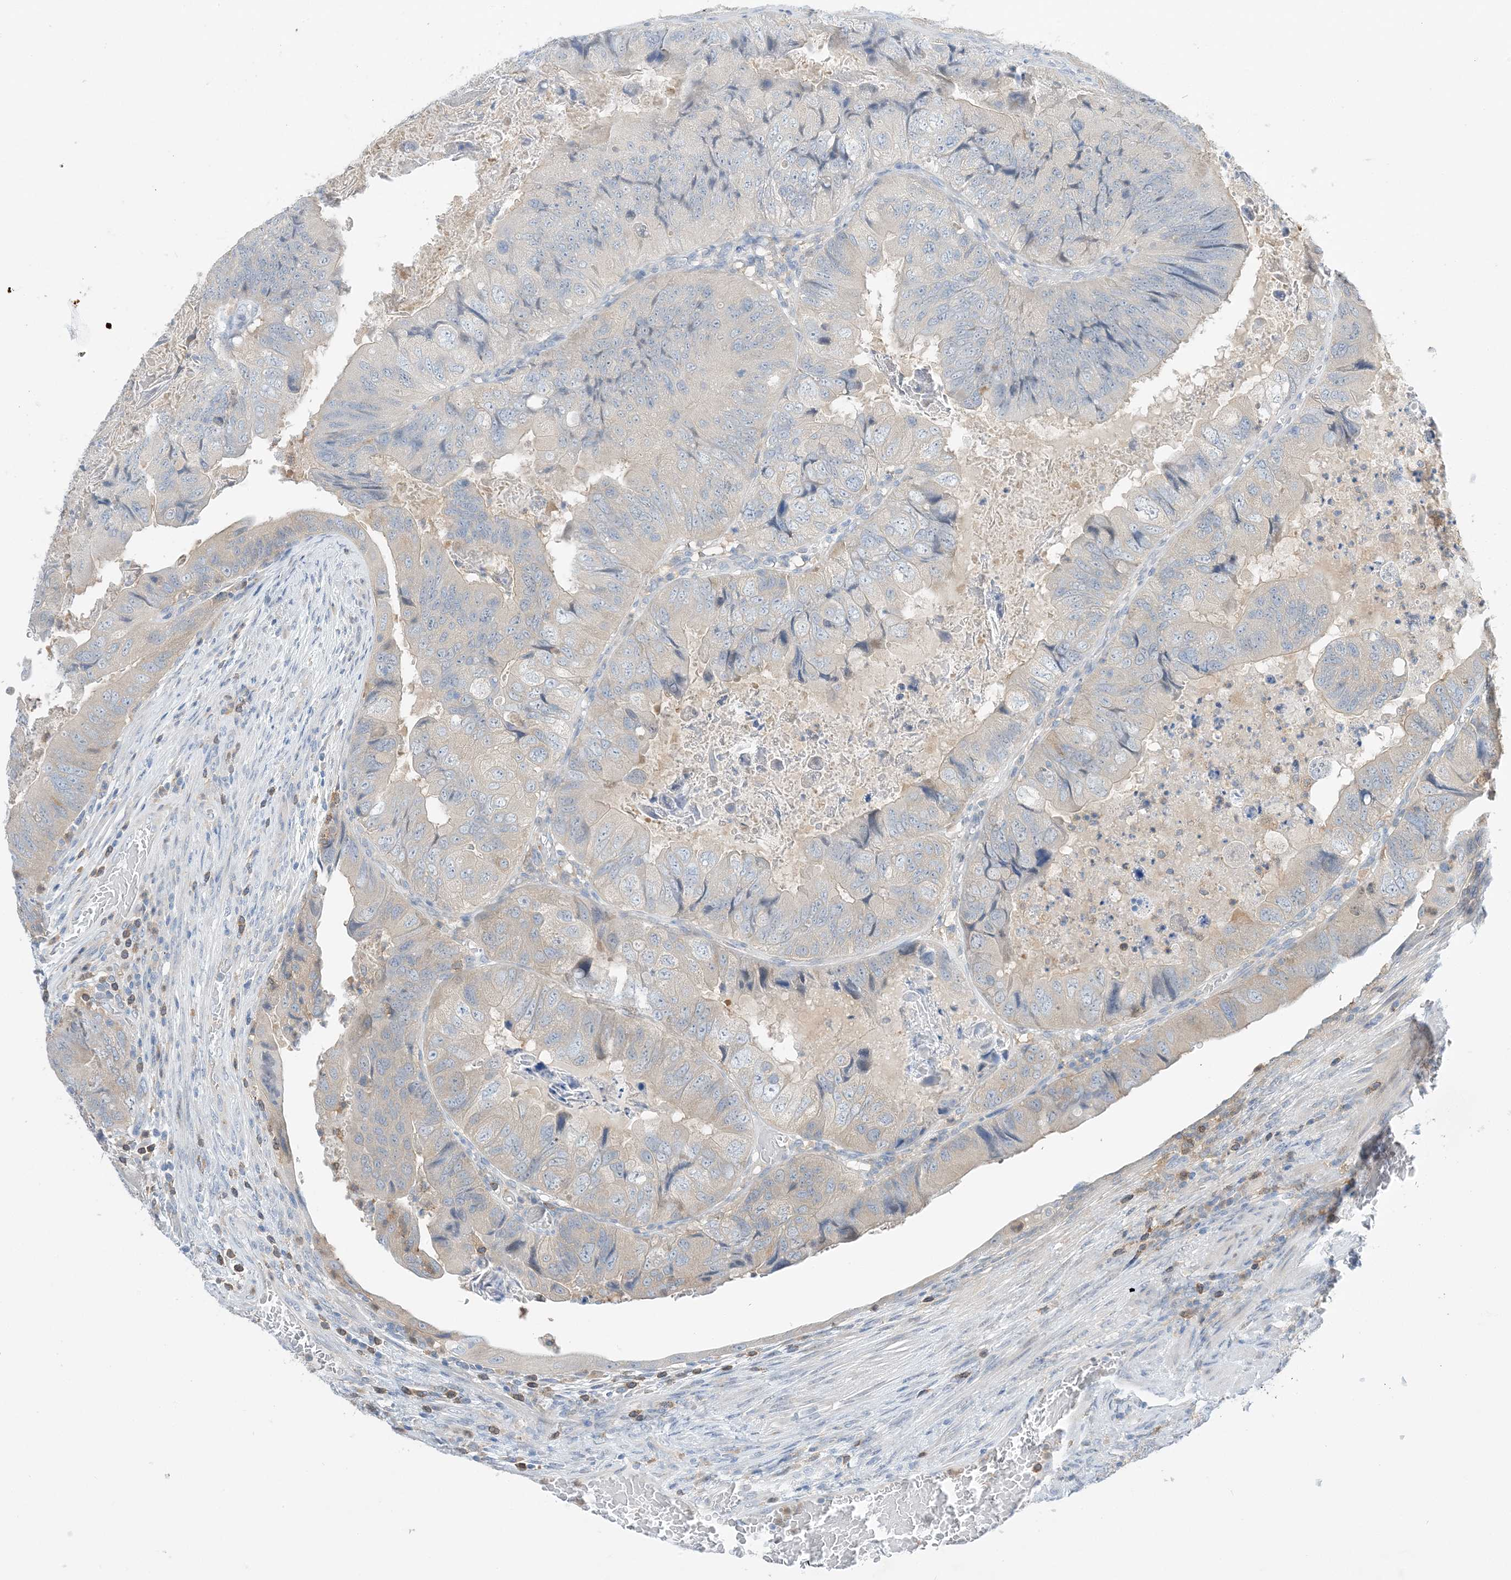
{"staining": {"intensity": "negative", "quantity": "none", "location": "none"}, "tissue": "colorectal cancer", "cell_type": "Tumor cells", "image_type": "cancer", "snomed": [{"axis": "morphology", "description": "Adenocarcinoma, NOS"}, {"axis": "topography", "description": "Rectum"}], "caption": "Immunohistochemistry image of adenocarcinoma (colorectal) stained for a protein (brown), which demonstrates no positivity in tumor cells.", "gene": "KIFBP", "patient": {"sex": "male", "age": 63}}